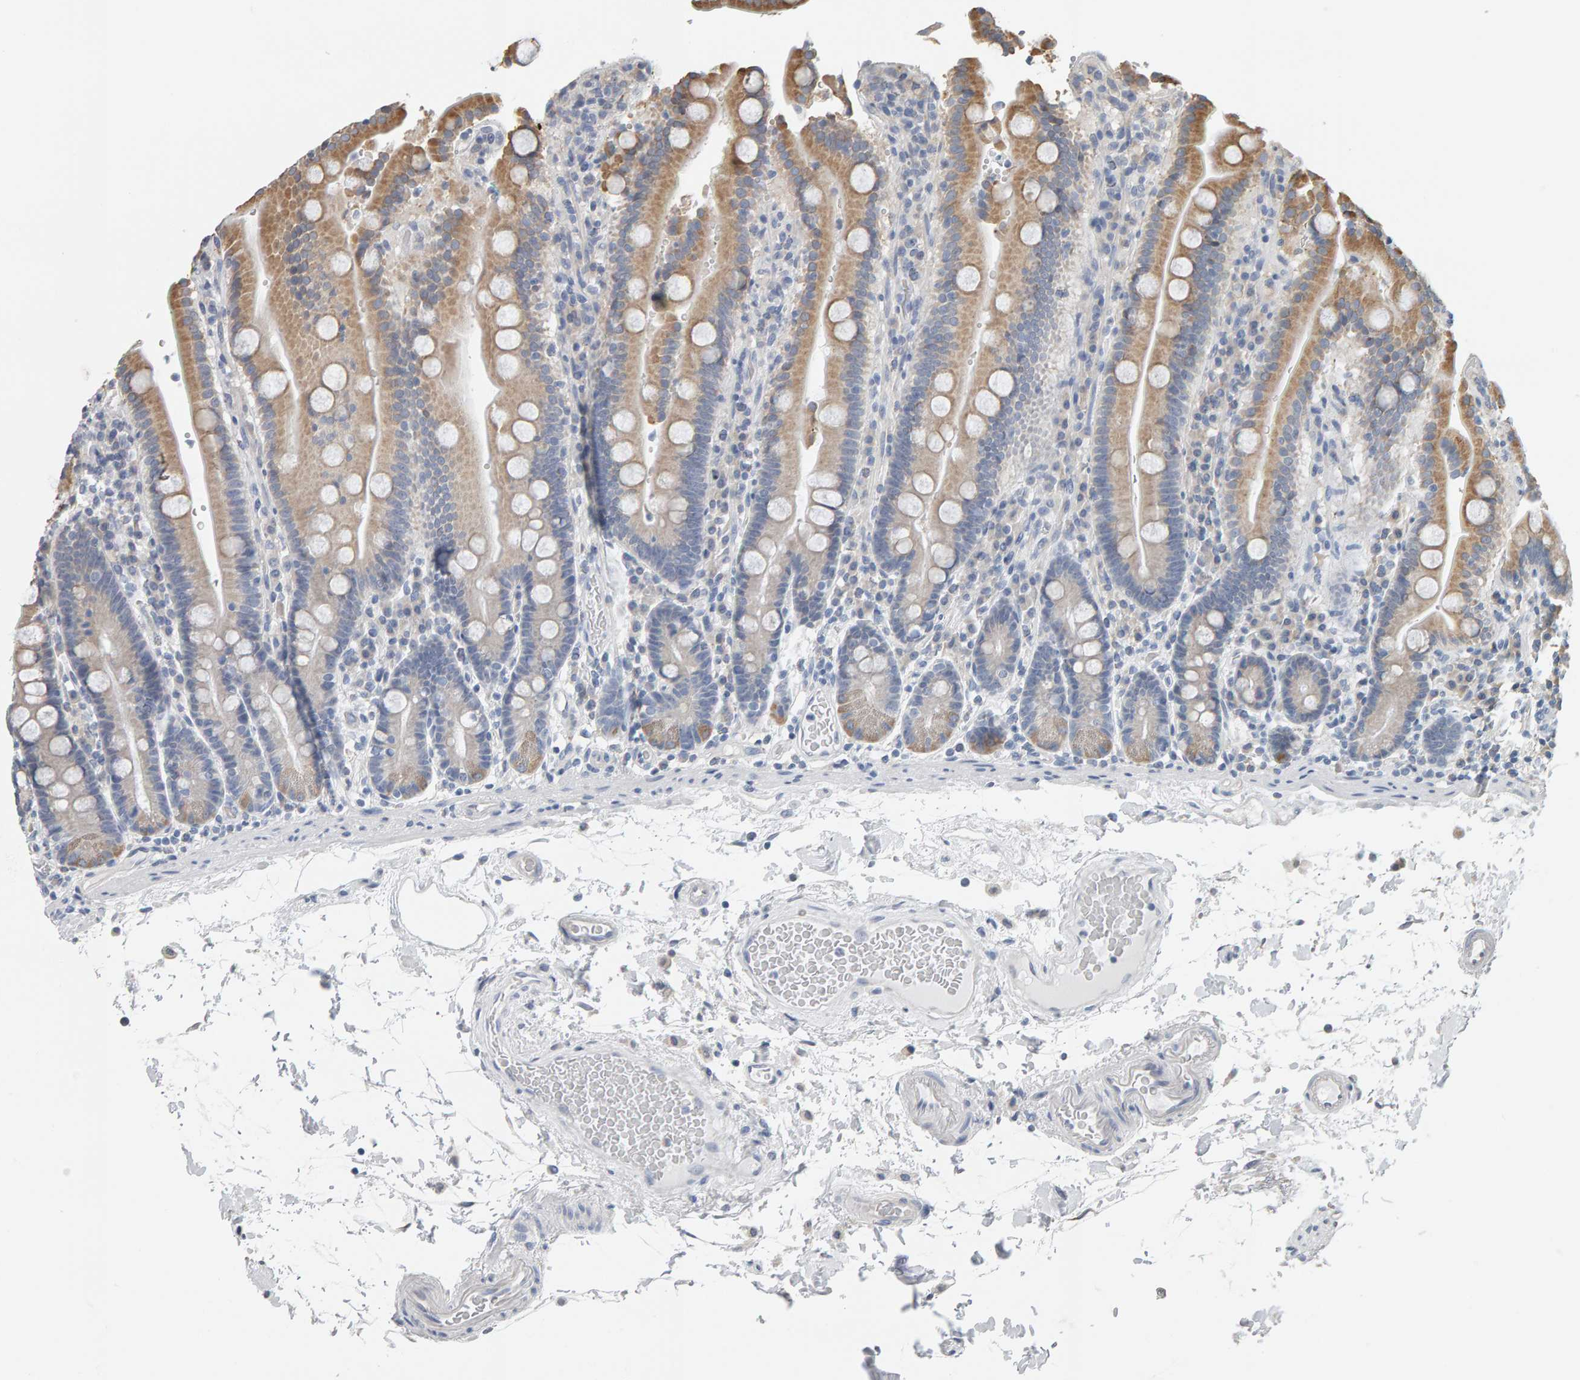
{"staining": {"intensity": "moderate", "quantity": "25%-75%", "location": "cytoplasmic/membranous"}, "tissue": "duodenum", "cell_type": "Glandular cells", "image_type": "normal", "snomed": [{"axis": "morphology", "description": "Normal tissue, NOS"}, {"axis": "topography", "description": "Small intestine, NOS"}], "caption": "Immunohistochemical staining of benign human duodenum demonstrates moderate cytoplasmic/membranous protein expression in approximately 25%-75% of glandular cells.", "gene": "ADHFE1", "patient": {"sex": "female", "age": 71}}